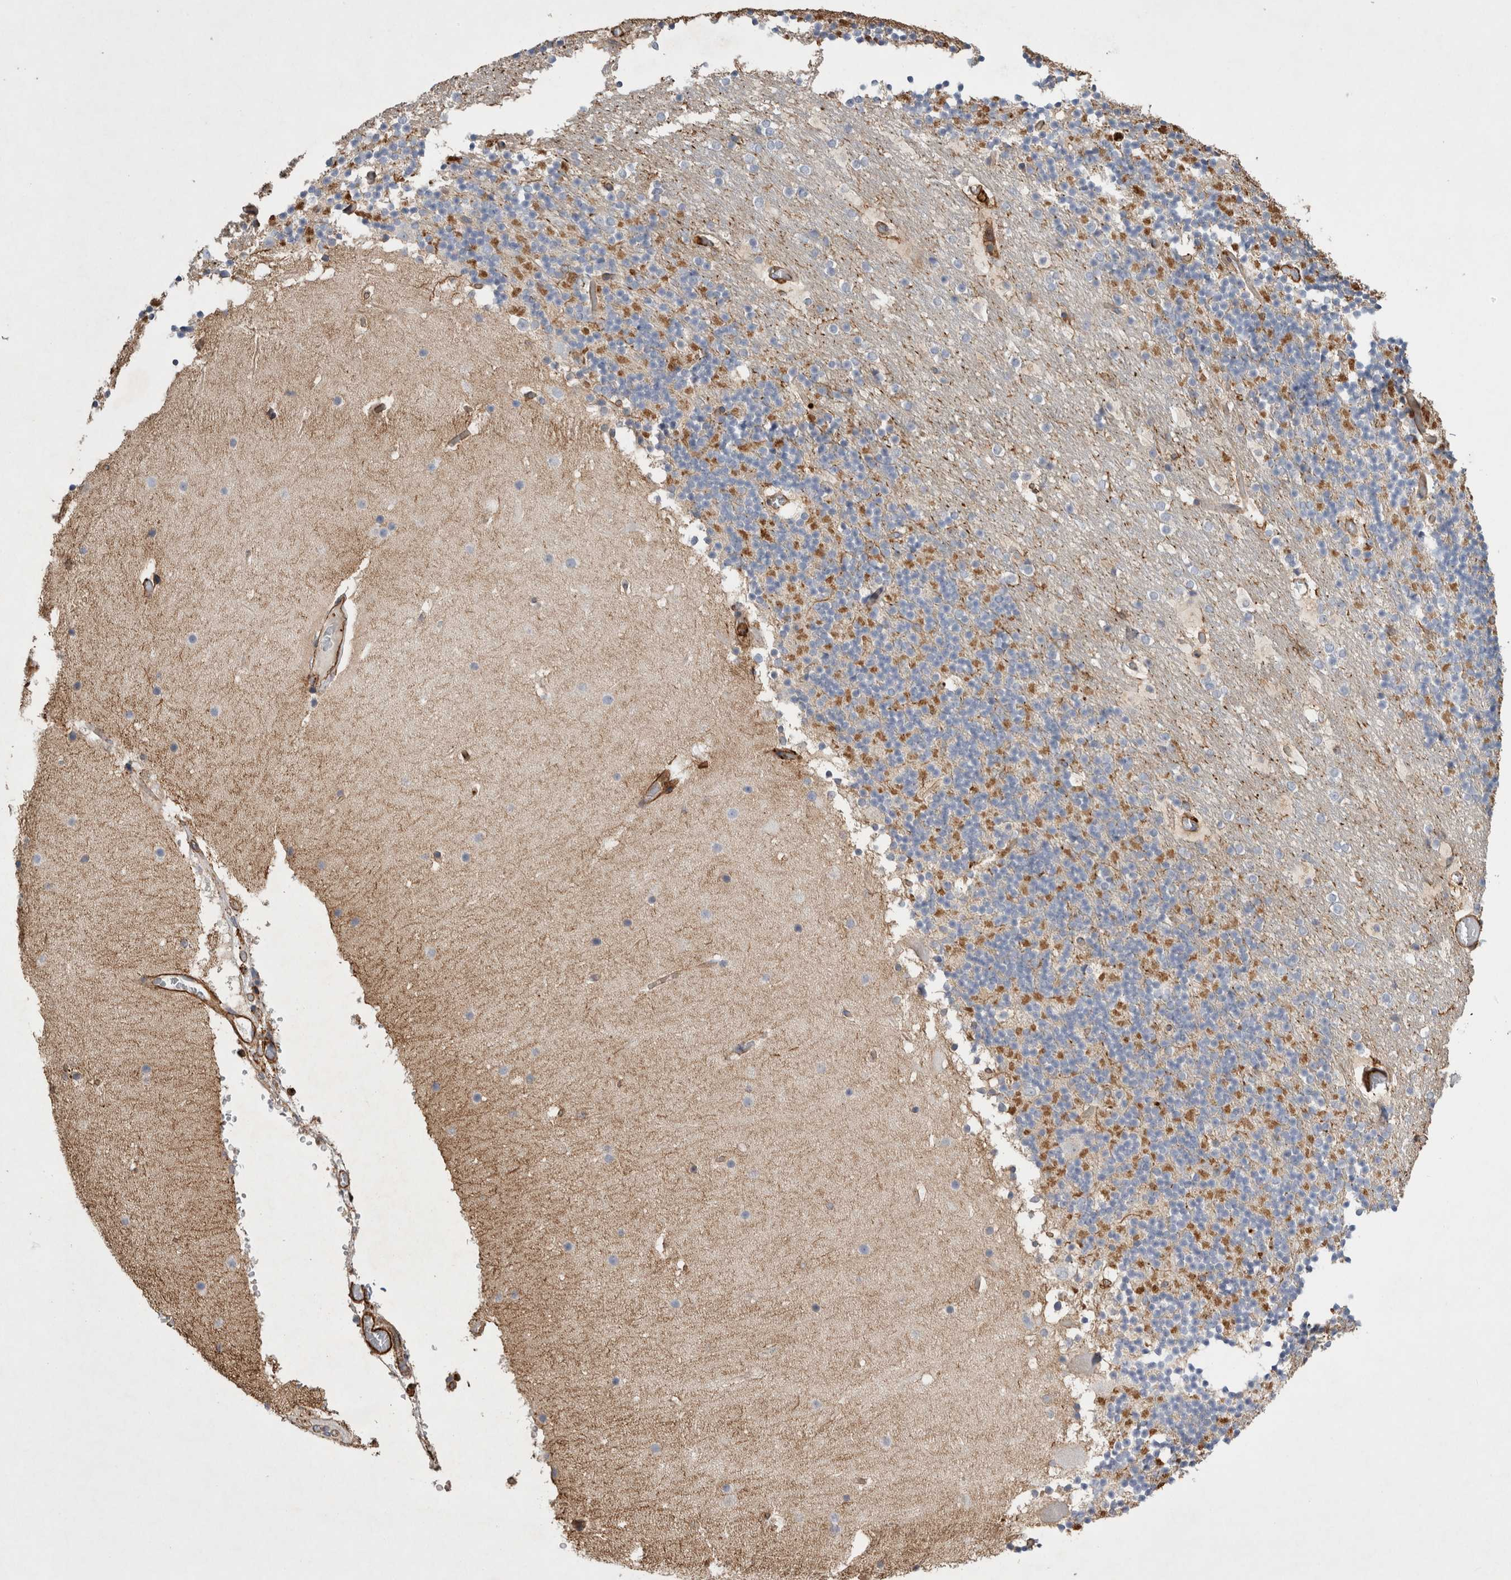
{"staining": {"intensity": "moderate", "quantity": "25%-75%", "location": "cytoplasmic/membranous"}, "tissue": "cerebellum", "cell_type": "Cells in granular layer", "image_type": "normal", "snomed": [{"axis": "morphology", "description": "Normal tissue, NOS"}, {"axis": "topography", "description": "Cerebellum"}], "caption": "An immunohistochemistry (IHC) histopathology image of benign tissue is shown. Protein staining in brown shows moderate cytoplasmic/membranous positivity in cerebellum within cells in granular layer. Using DAB (3,3'-diaminobenzidine) (brown) and hematoxylin (blue) stains, captured at high magnification using brightfield microscopy.", "gene": "GPER1", "patient": {"sex": "male", "age": 57}}